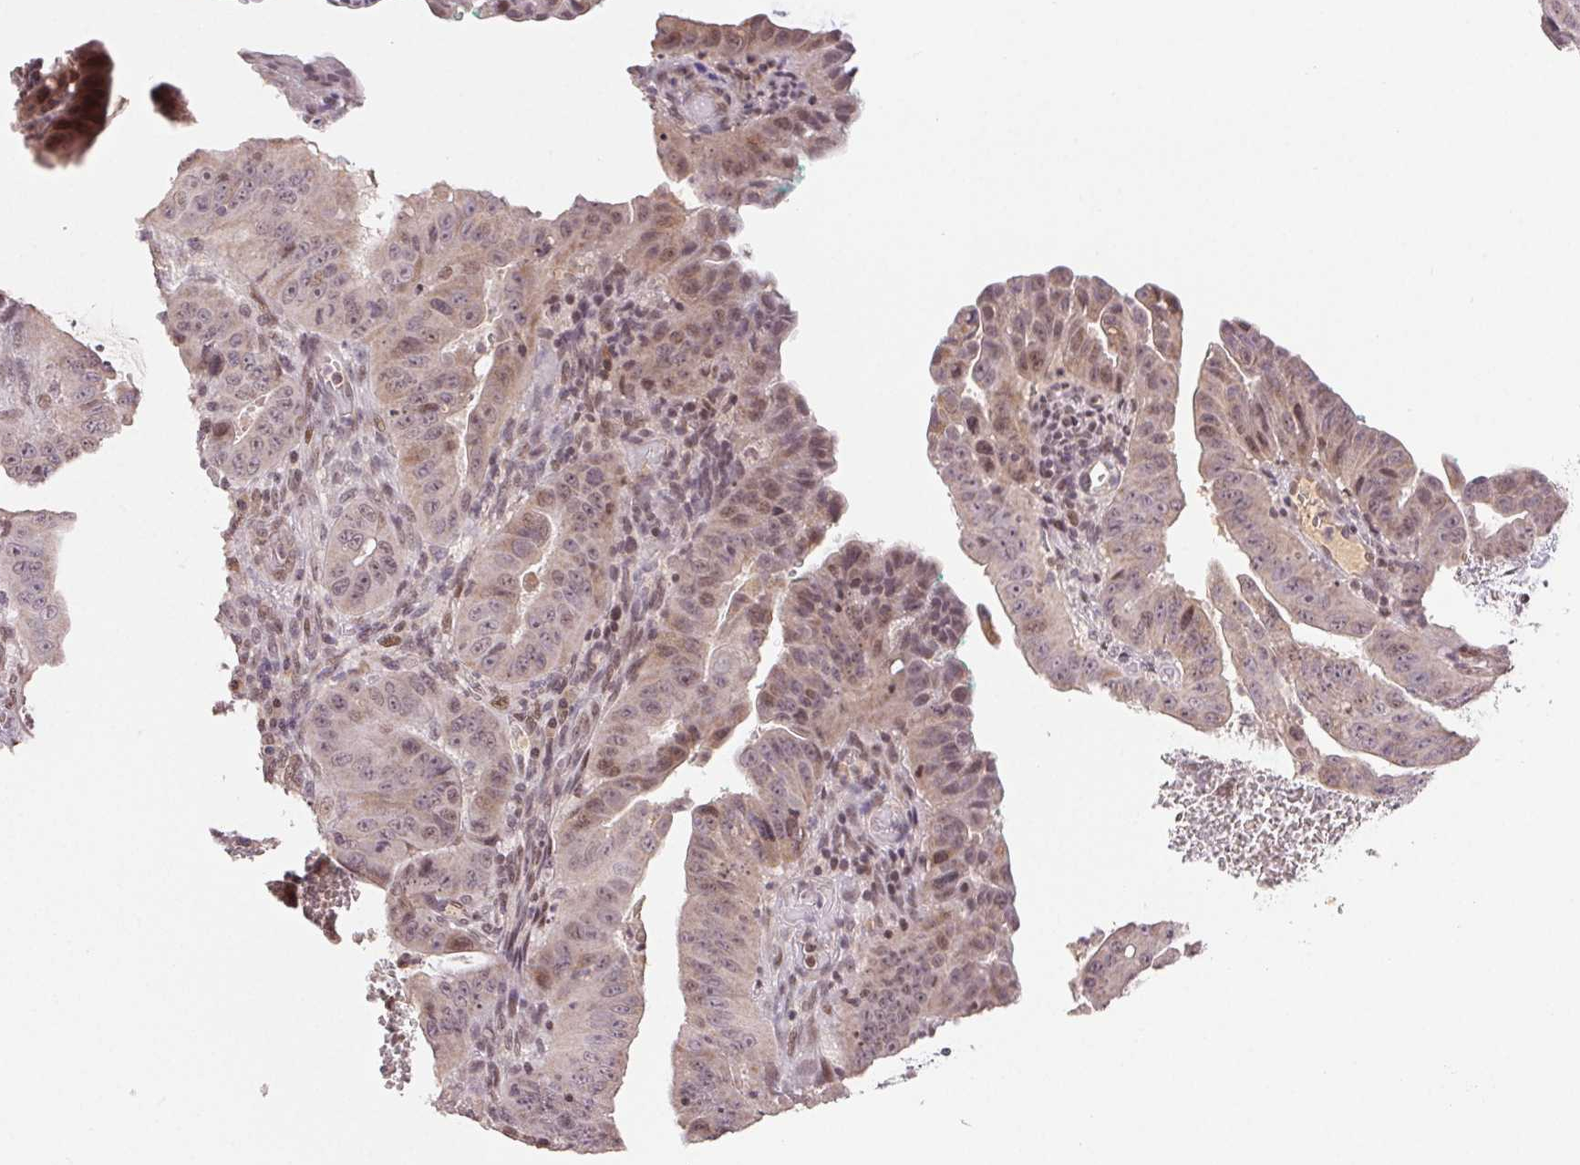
{"staining": {"intensity": "weak", "quantity": "25%-75%", "location": "nuclear"}, "tissue": "colorectal cancer", "cell_type": "Tumor cells", "image_type": "cancer", "snomed": [{"axis": "morphology", "description": "Adenocarcinoma, NOS"}, {"axis": "topography", "description": "Colon"}], "caption": "Adenocarcinoma (colorectal) stained for a protein (brown) exhibits weak nuclear positive expression in approximately 25%-75% of tumor cells.", "gene": "MAPKAPK2", "patient": {"sex": "male", "age": 33}}